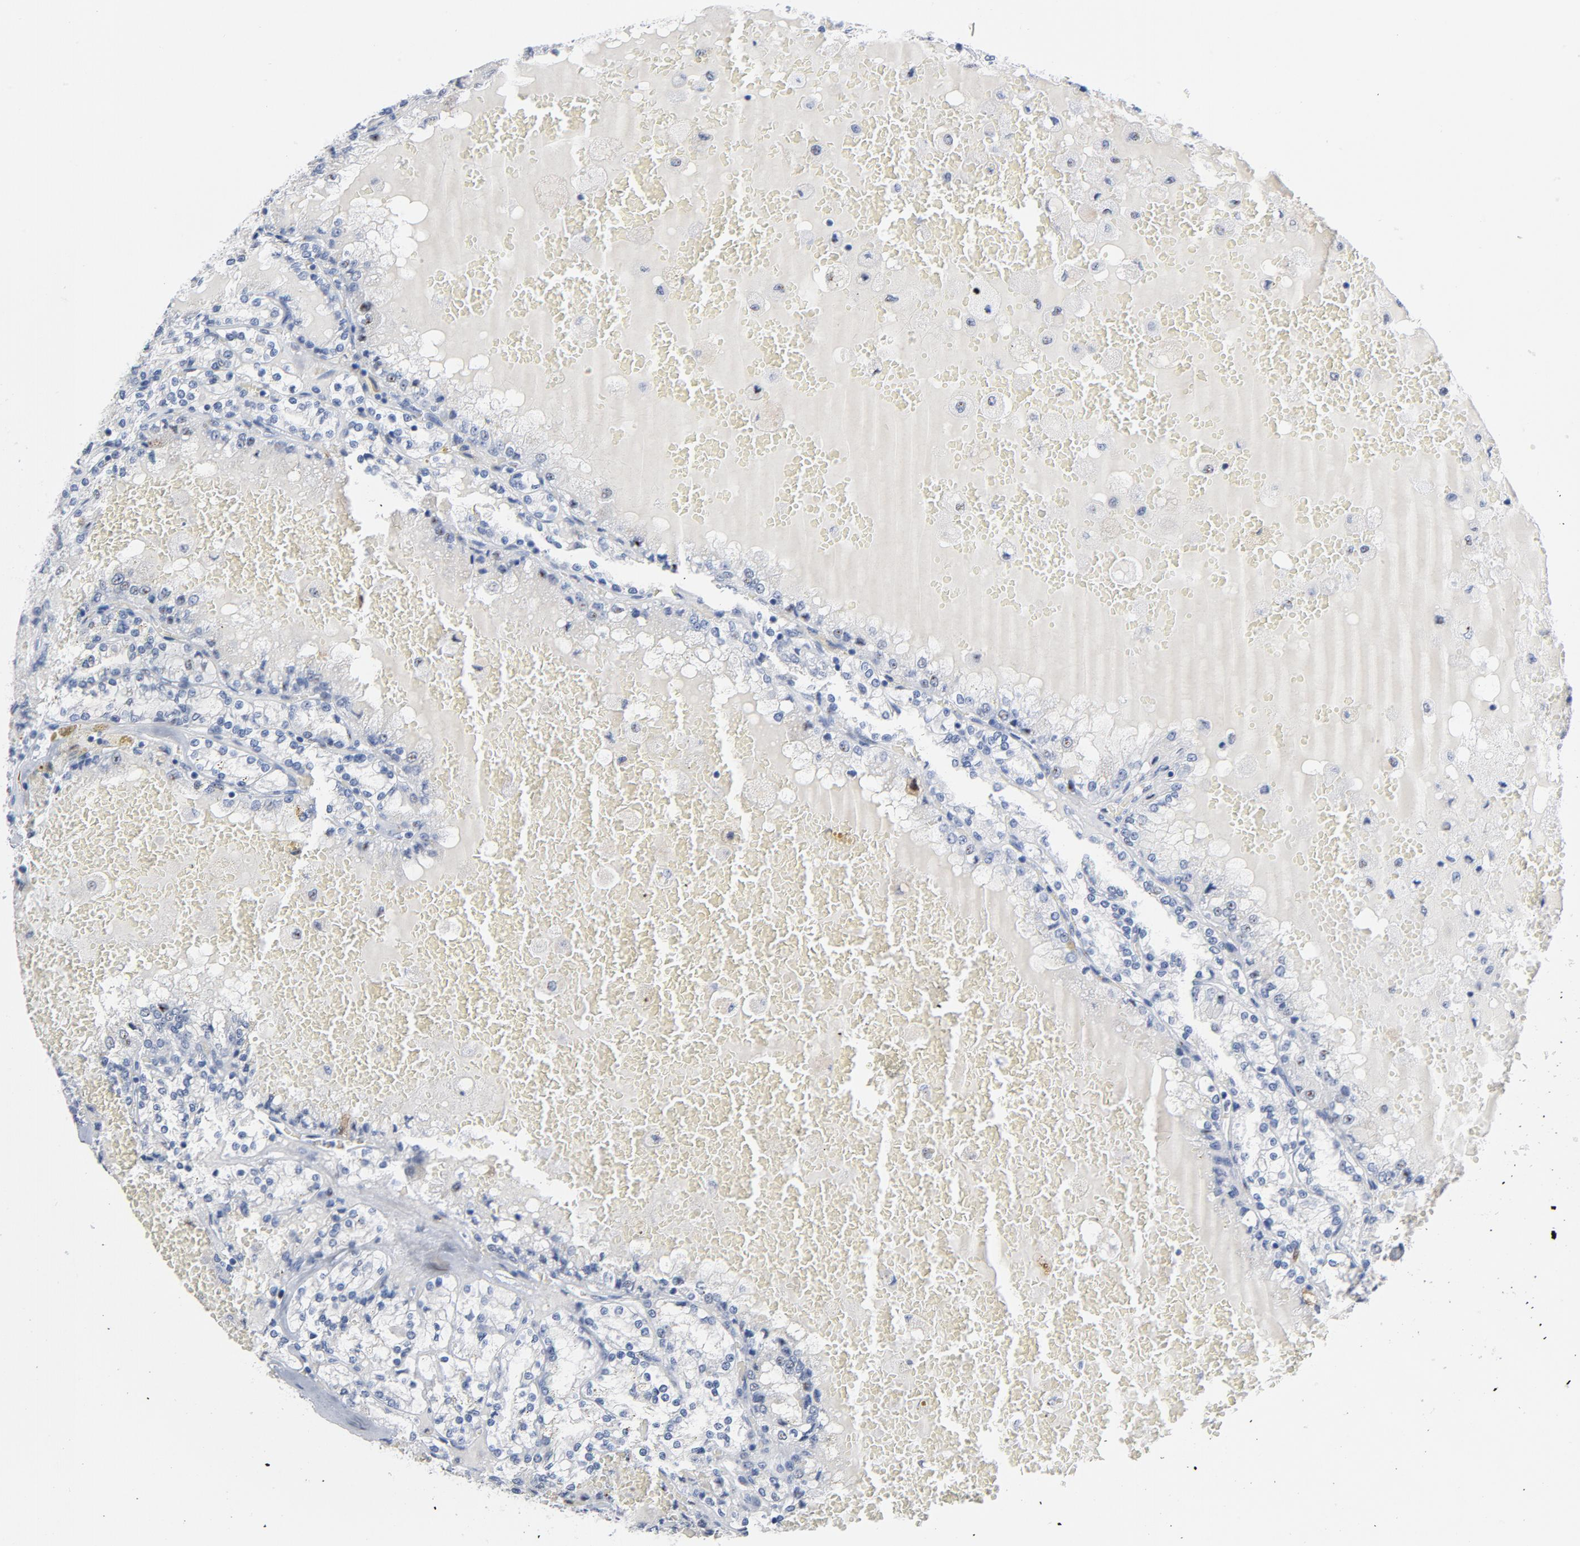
{"staining": {"intensity": "strong", "quantity": "<25%", "location": "cytoplasmic/membranous,nuclear"}, "tissue": "renal cancer", "cell_type": "Tumor cells", "image_type": "cancer", "snomed": [{"axis": "morphology", "description": "Adenocarcinoma, NOS"}, {"axis": "topography", "description": "Kidney"}], "caption": "A brown stain highlights strong cytoplasmic/membranous and nuclear positivity of a protein in human renal cancer (adenocarcinoma) tumor cells.", "gene": "CDC20", "patient": {"sex": "female", "age": 56}}